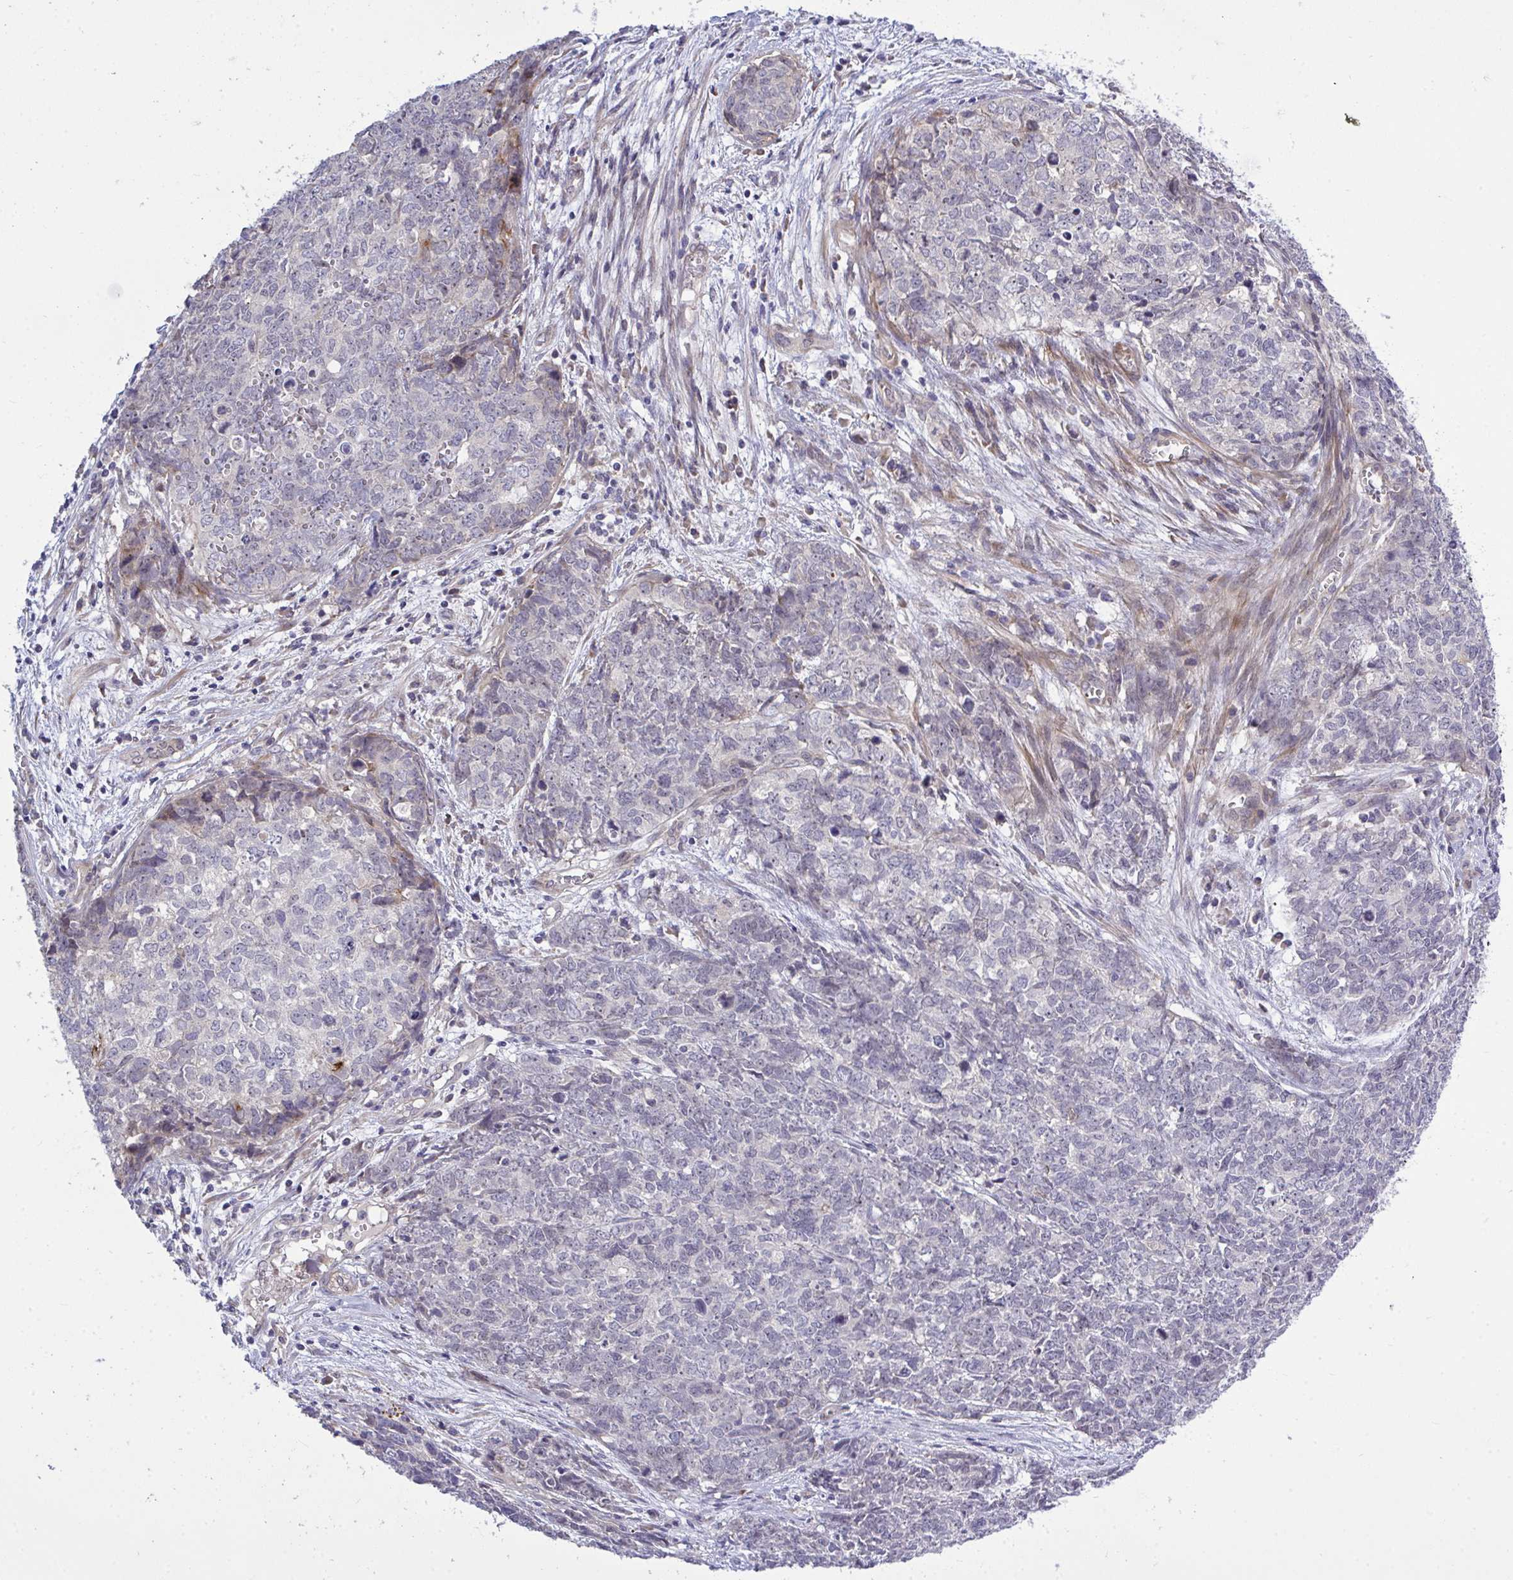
{"staining": {"intensity": "negative", "quantity": "none", "location": "none"}, "tissue": "cervical cancer", "cell_type": "Tumor cells", "image_type": "cancer", "snomed": [{"axis": "morphology", "description": "Adenocarcinoma, NOS"}, {"axis": "topography", "description": "Cervix"}], "caption": "There is no significant positivity in tumor cells of cervical cancer (adenocarcinoma). (DAB IHC with hematoxylin counter stain).", "gene": "HMBOX1", "patient": {"sex": "female", "age": 63}}